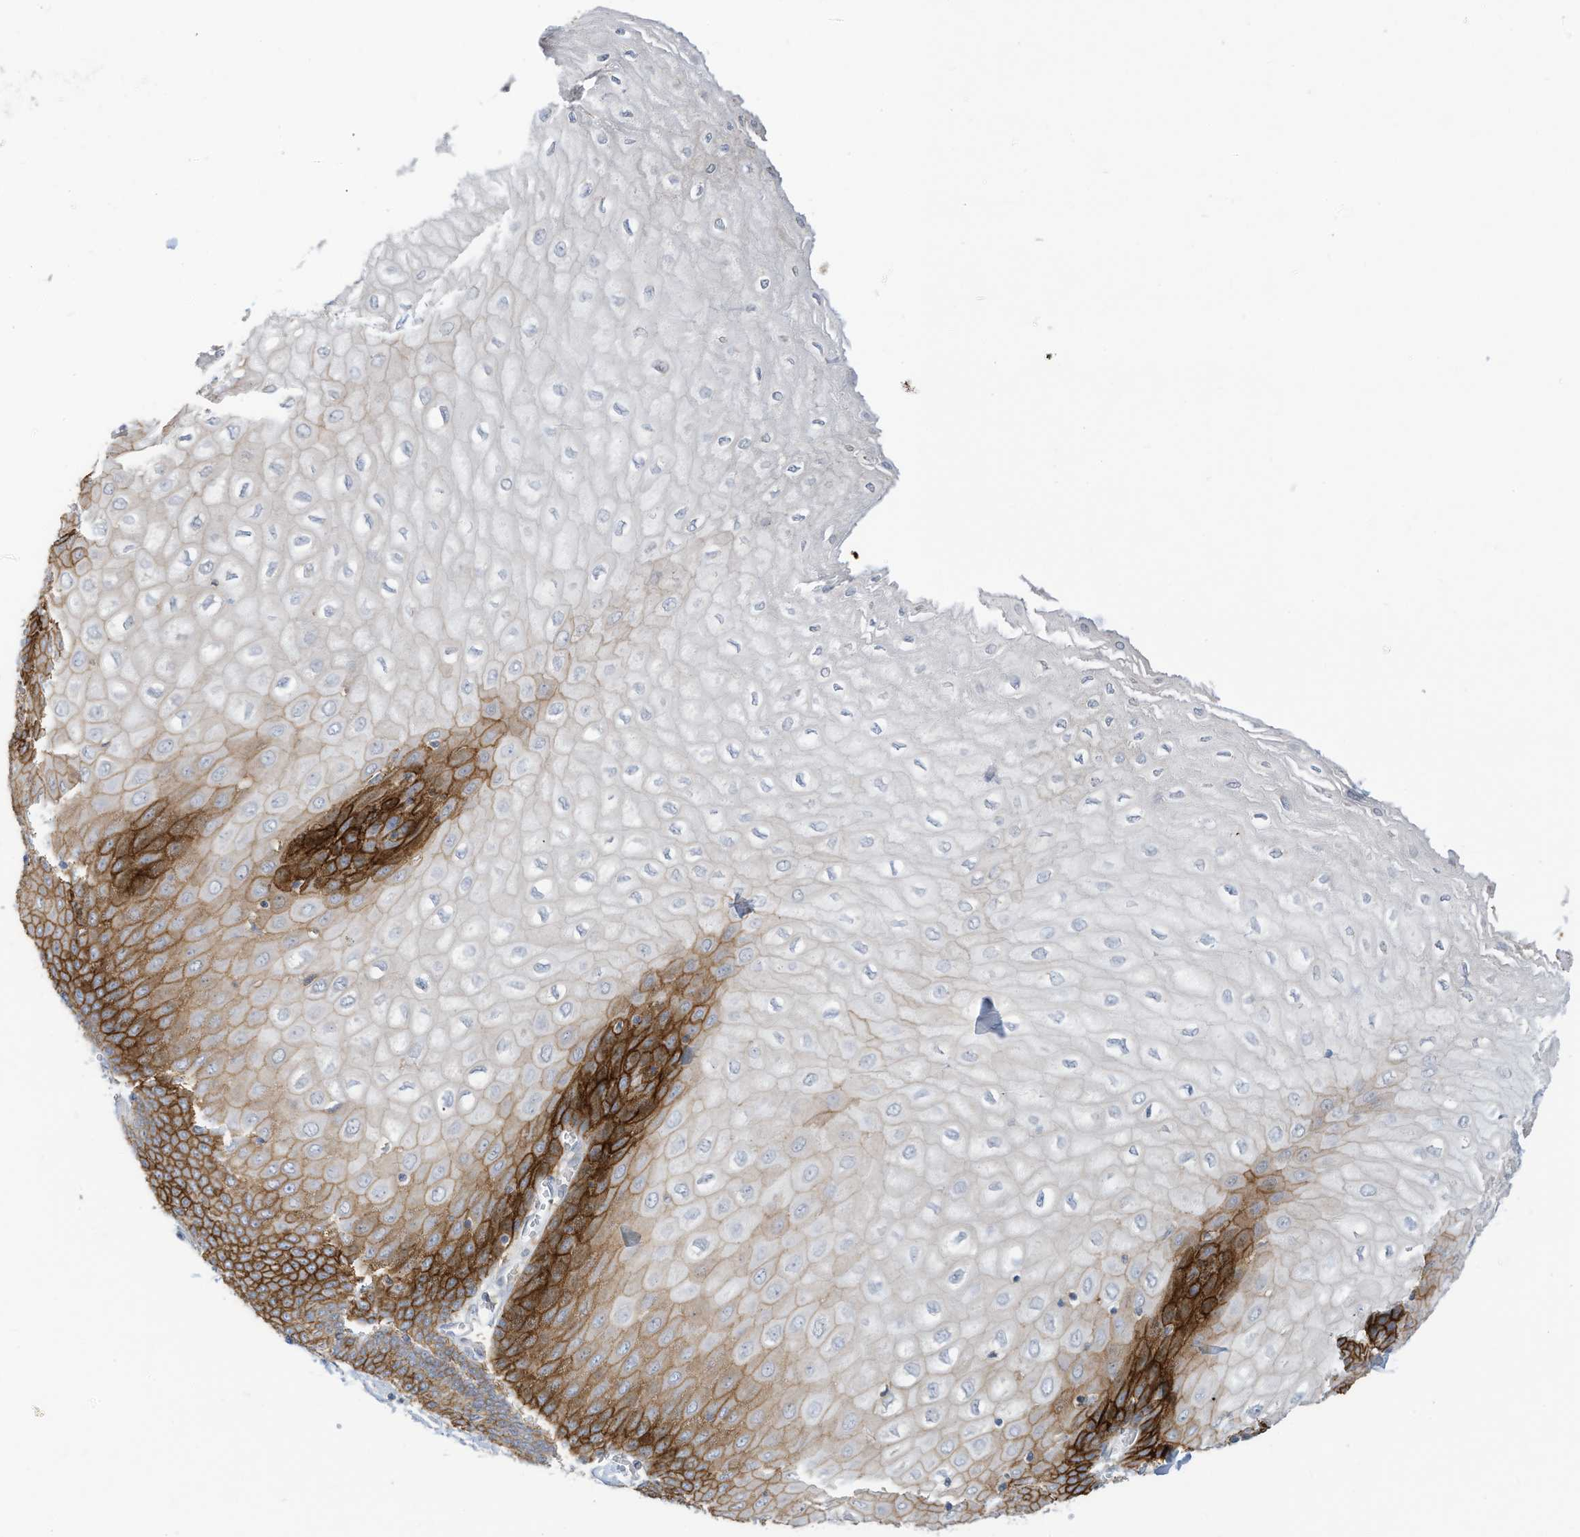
{"staining": {"intensity": "strong", "quantity": "25%-75%", "location": "cytoplasmic/membranous"}, "tissue": "esophagus", "cell_type": "Squamous epithelial cells", "image_type": "normal", "snomed": [{"axis": "morphology", "description": "Normal tissue, NOS"}, {"axis": "topography", "description": "Esophagus"}], "caption": "An image of esophagus stained for a protein exhibits strong cytoplasmic/membranous brown staining in squamous epithelial cells. (DAB = brown stain, brightfield microscopy at high magnification).", "gene": "SLC1A5", "patient": {"sex": "male", "age": 60}}